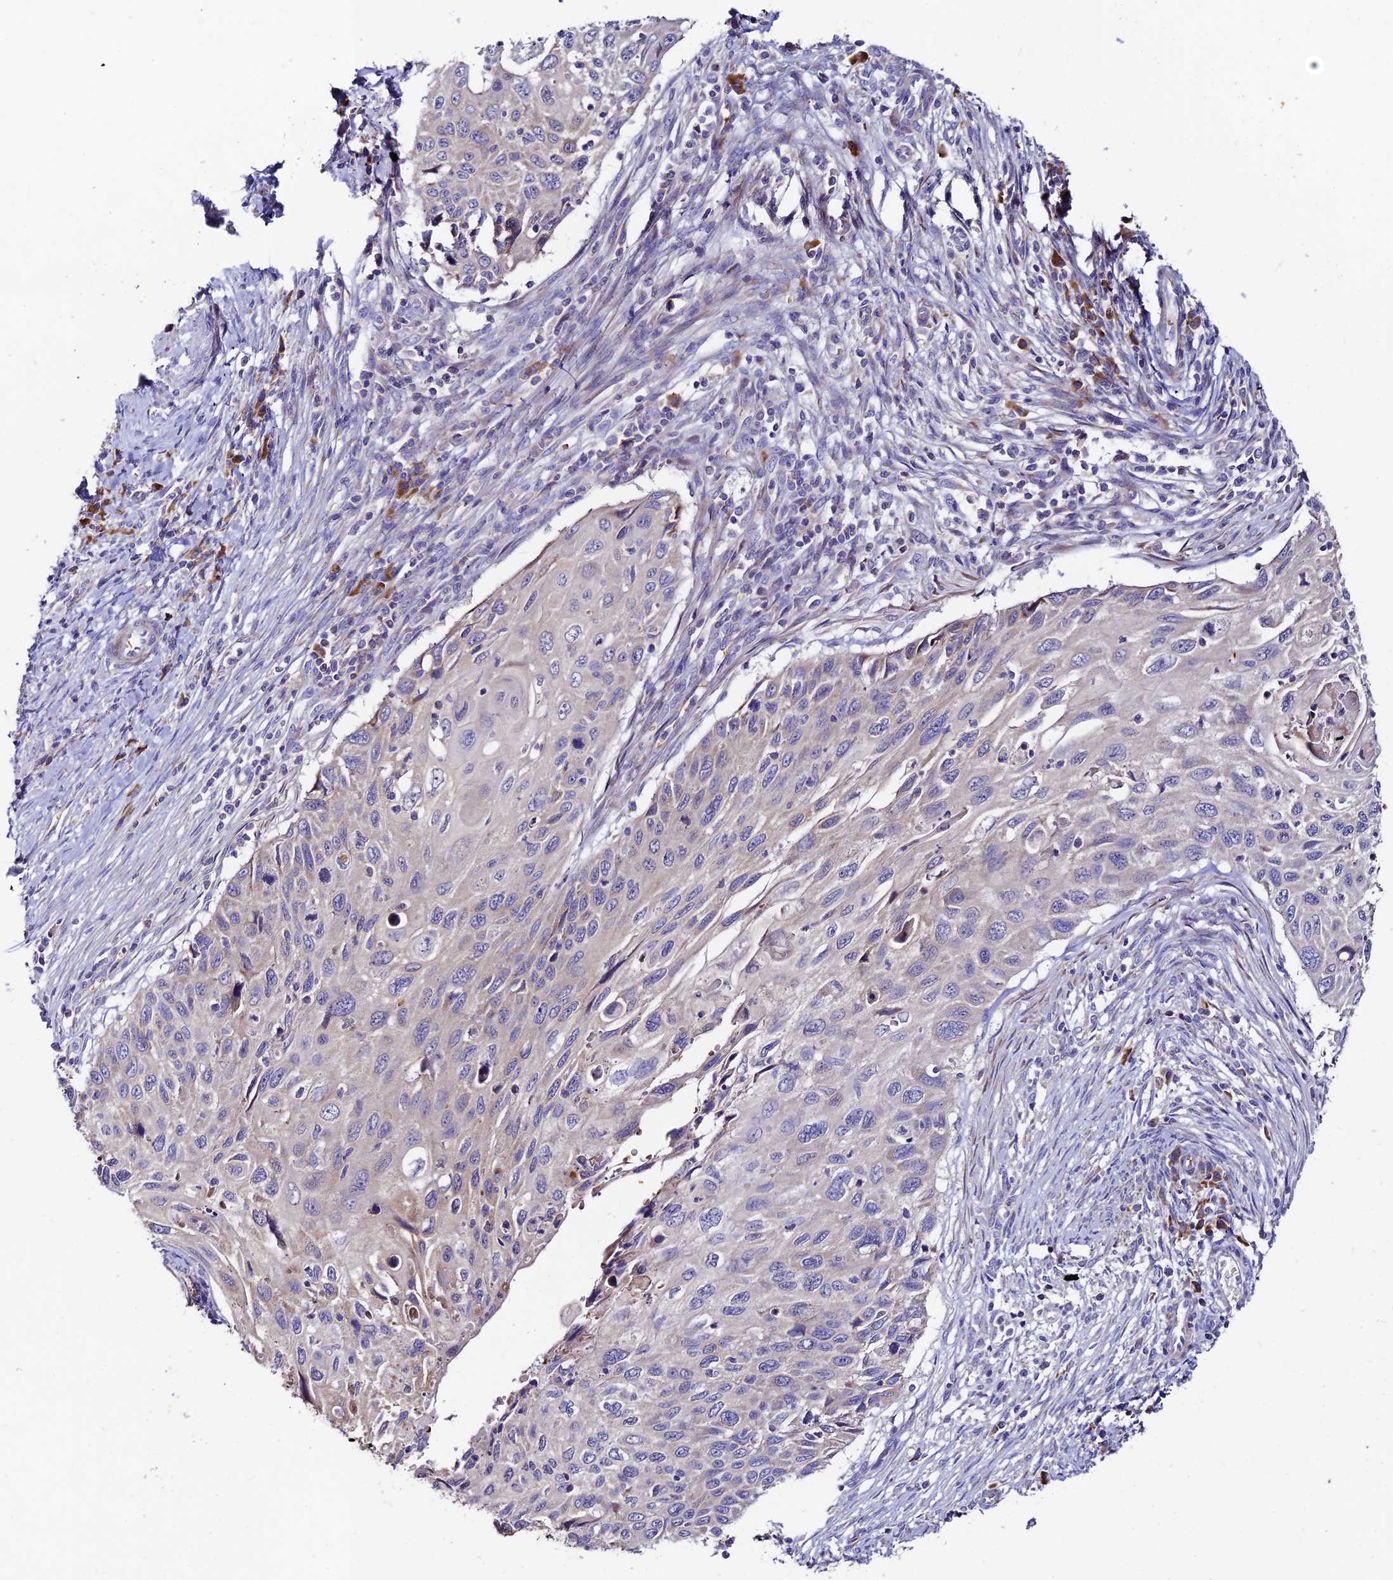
{"staining": {"intensity": "negative", "quantity": "none", "location": "none"}, "tissue": "cervical cancer", "cell_type": "Tumor cells", "image_type": "cancer", "snomed": [{"axis": "morphology", "description": "Squamous cell carcinoma, NOS"}, {"axis": "topography", "description": "Cervix"}], "caption": "The histopathology image exhibits no staining of tumor cells in cervical squamous cell carcinoma.", "gene": "DENND2D", "patient": {"sex": "female", "age": 70}}